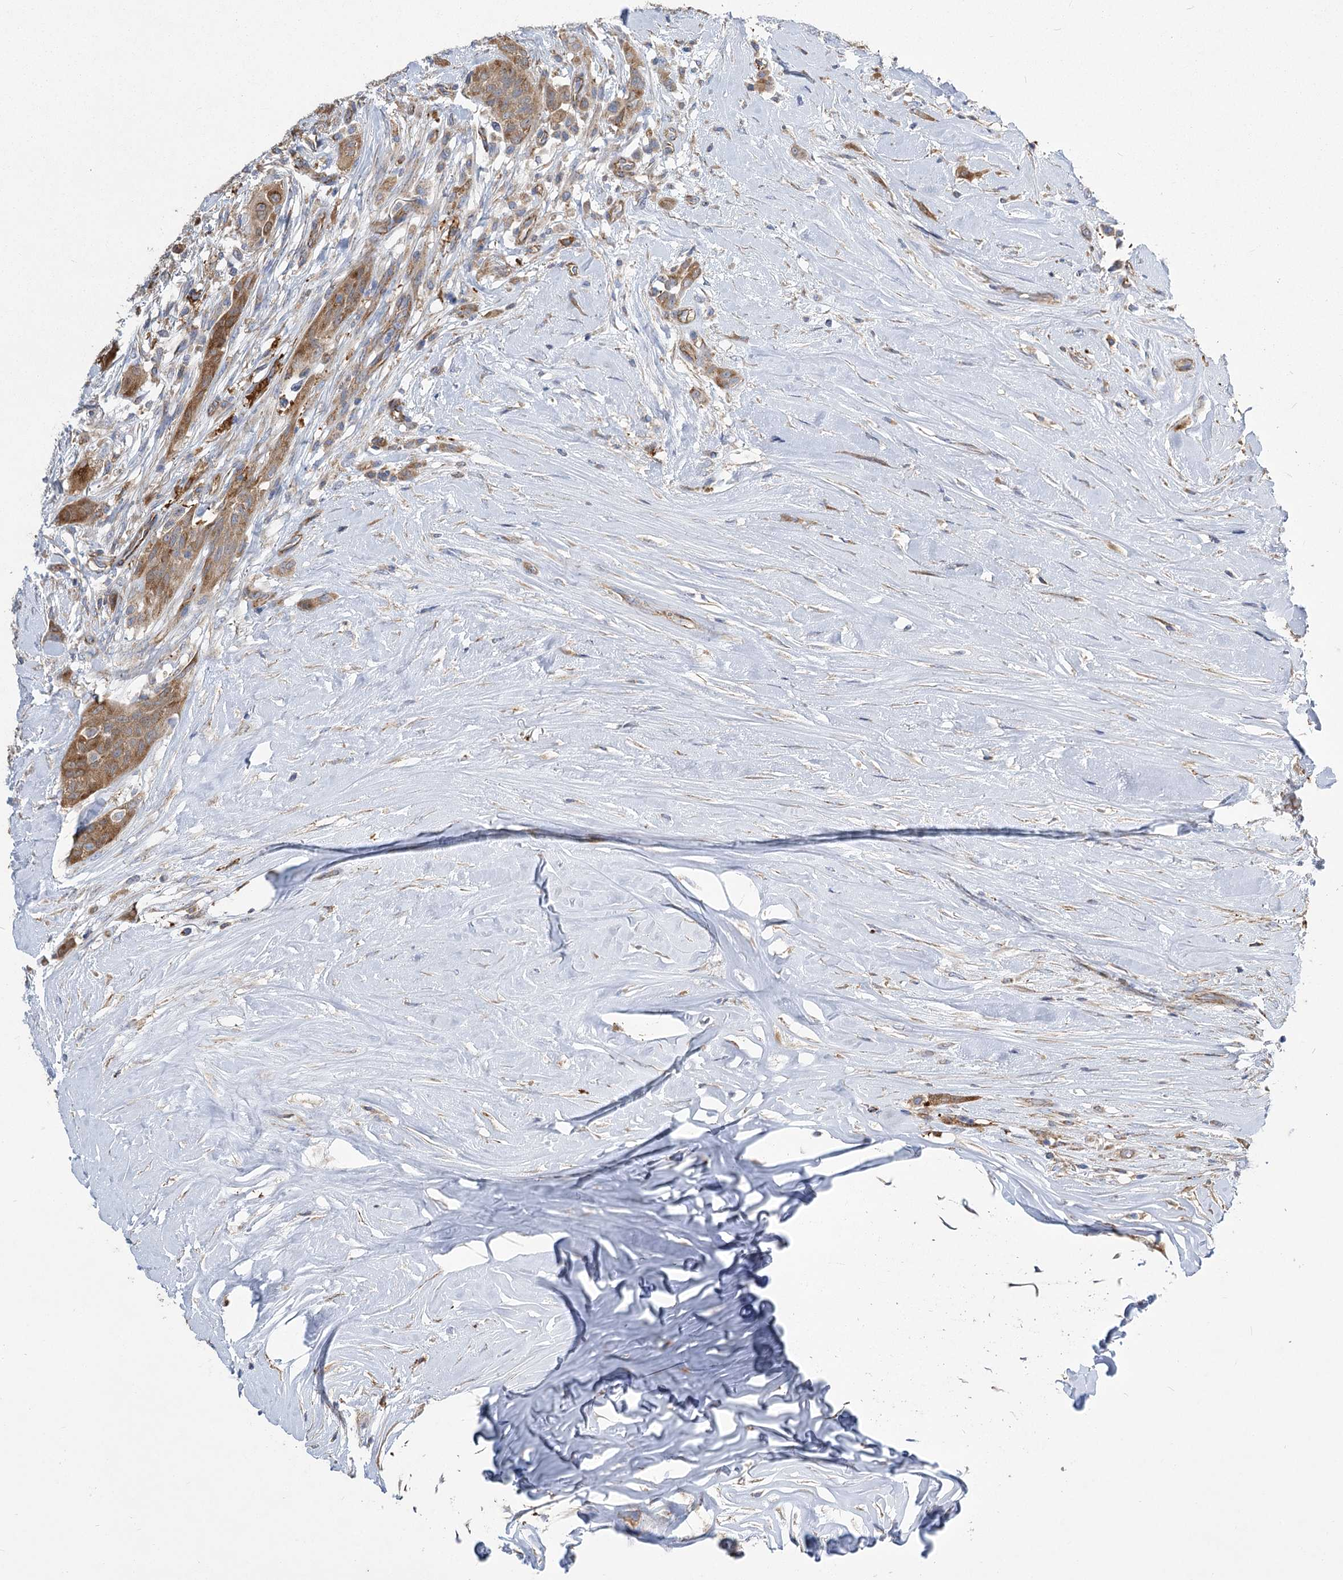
{"staining": {"intensity": "moderate", "quantity": ">75%", "location": "cytoplasmic/membranous"}, "tissue": "thyroid cancer", "cell_type": "Tumor cells", "image_type": "cancer", "snomed": [{"axis": "morphology", "description": "Papillary adenocarcinoma, NOS"}, {"axis": "topography", "description": "Thyroid gland"}], "caption": "This image shows immunohistochemistry (IHC) staining of human thyroid papillary adenocarcinoma, with medium moderate cytoplasmic/membranous staining in approximately >75% of tumor cells.", "gene": "RMDN2", "patient": {"sex": "female", "age": 59}}